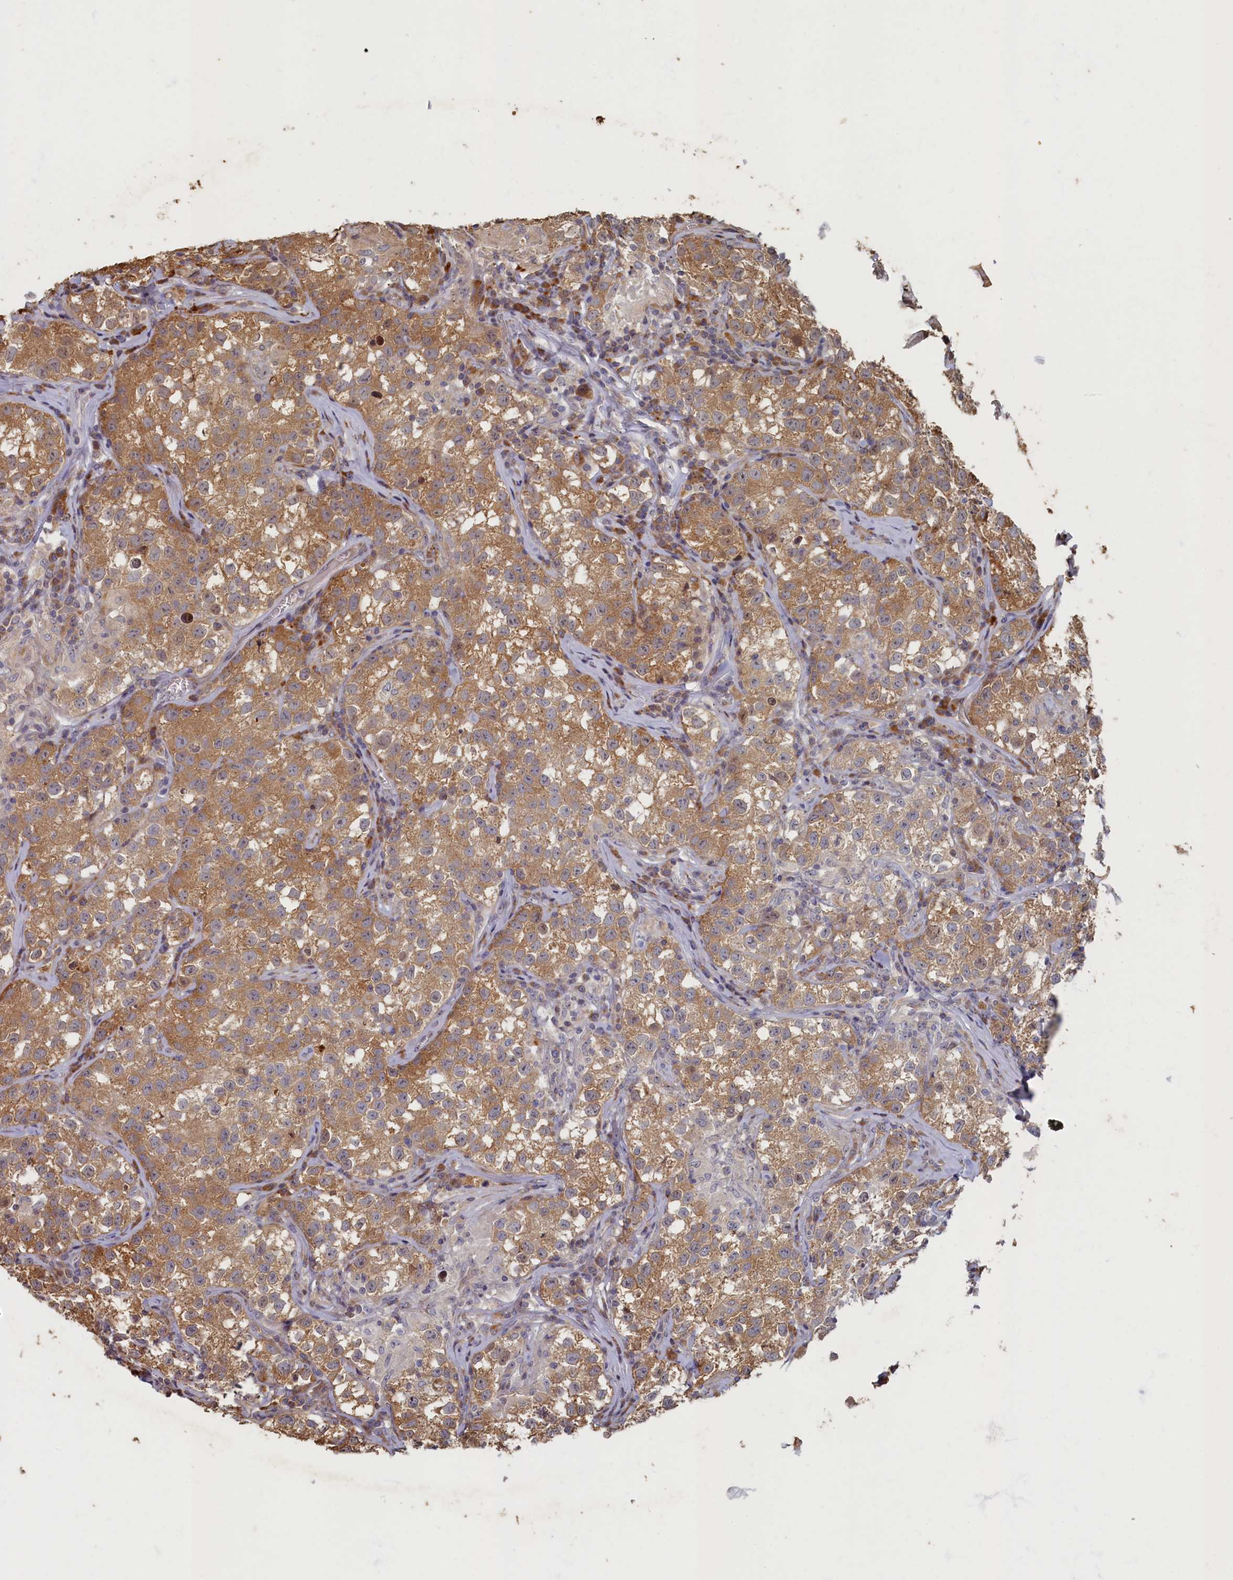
{"staining": {"intensity": "moderate", "quantity": ">75%", "location": "cytoplasmic/membranous"}, "tissue": "testis cancer", "cell_type": "Tumor cells", "image_type": "cancer", "snomed": [{"axis": "morphology", "description": "Seminoma, NOS"}, {"axis": "morphology", "description": "Carcinoma, Embryonal, NOS"}, {"axis": "topography", "description": "Testis"}], "caption": "Moderate cytoplasmic/membranous staining for a protein is appreciated in about >75% of tumor cells of testis cancer using immunohistochemistry (IHC).", "gene": "HUNK", "patient": {"sex": "male", "age": 43}}